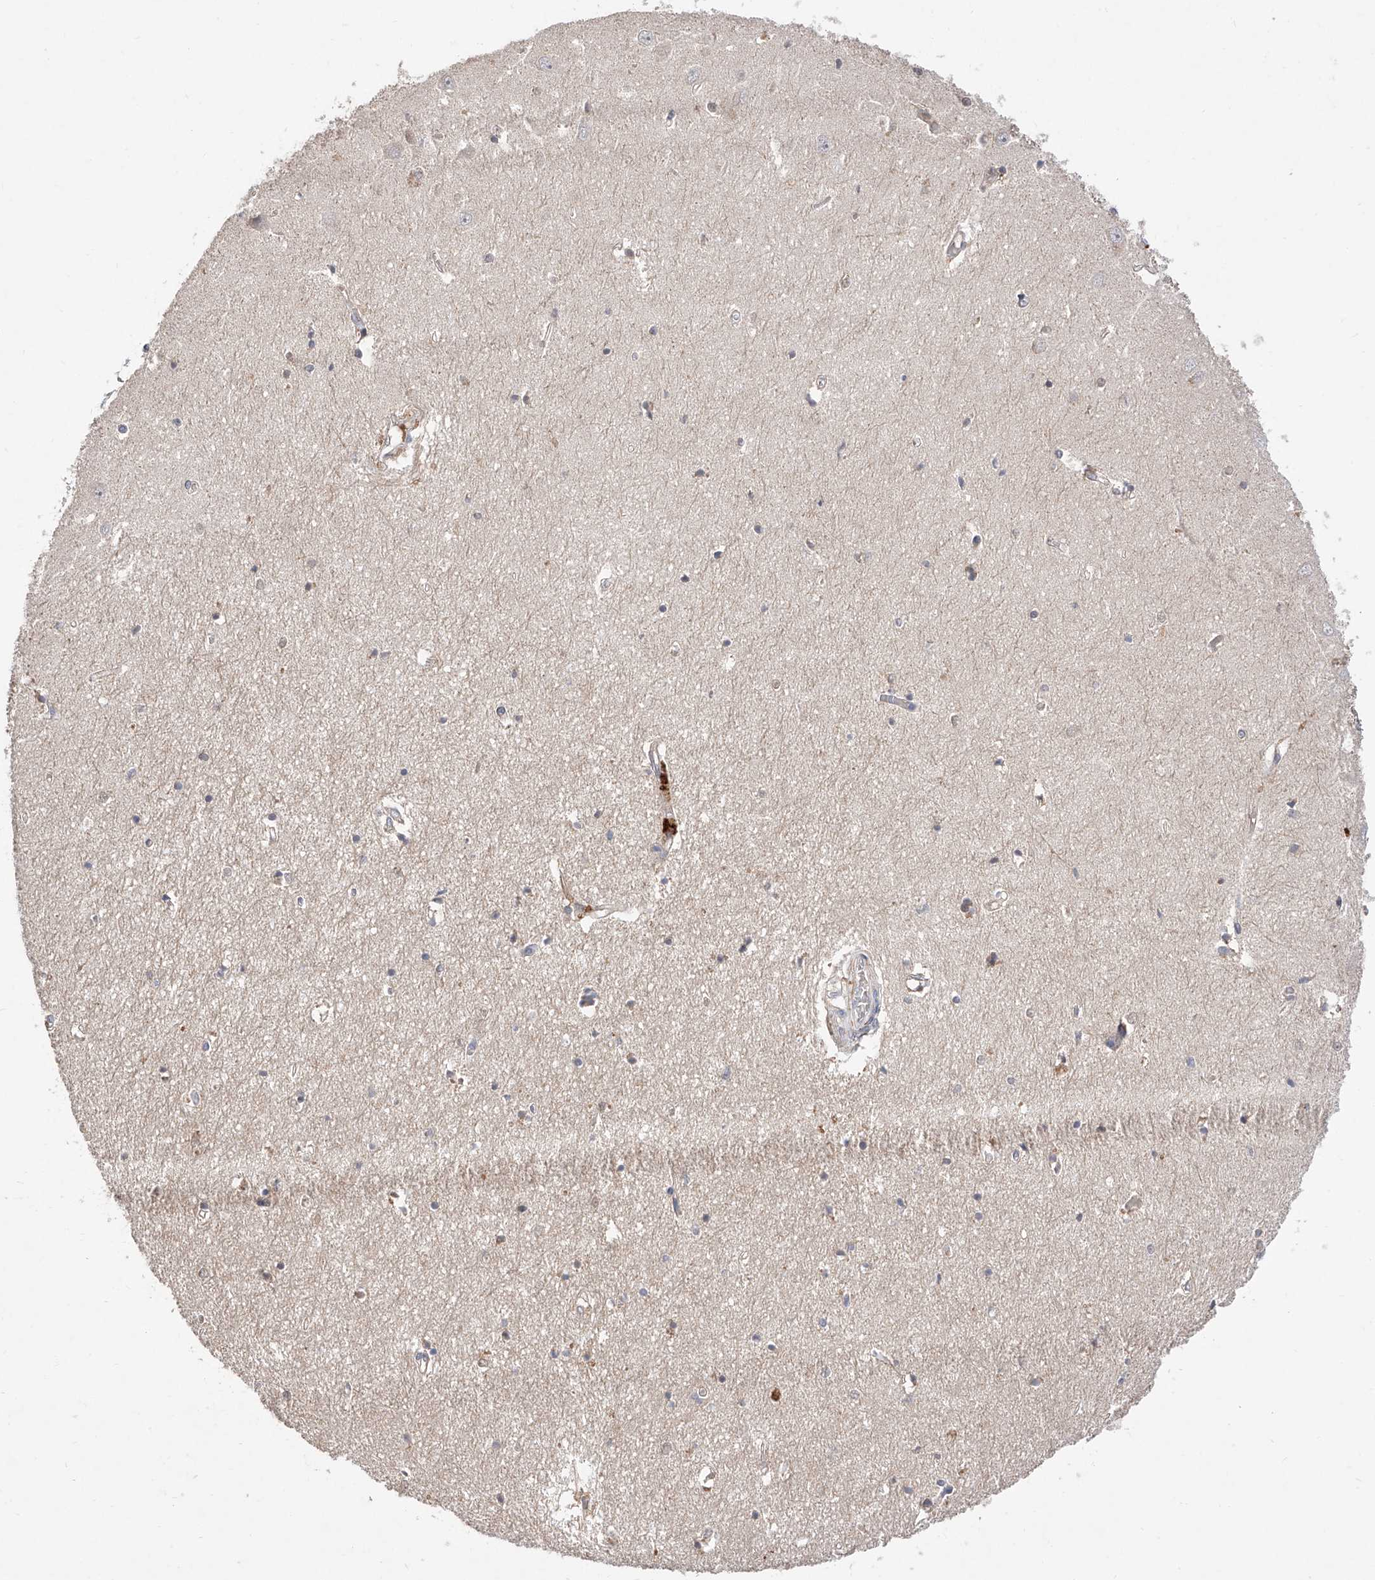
{"staining": {"intensity": "negative", "quantity": "none", "location": "none"}, "tissue": "hippocampus", "cell_type": "Glial cells", "image_type": "normal", "snomed": [{"axis": "morphology", "description": "Normal tissue, NOS"}, {"axis": "topography", "description": "Hippocampus"}], "caption": "A high-resolution photomicrograph shows immunohistochemistry staining of benign hippocampus, which shows no significant expression in glial cells. Nuclei are stained in blue.", "gene": "FUCA2", "patient": {"sex": "female", "age": 64}}